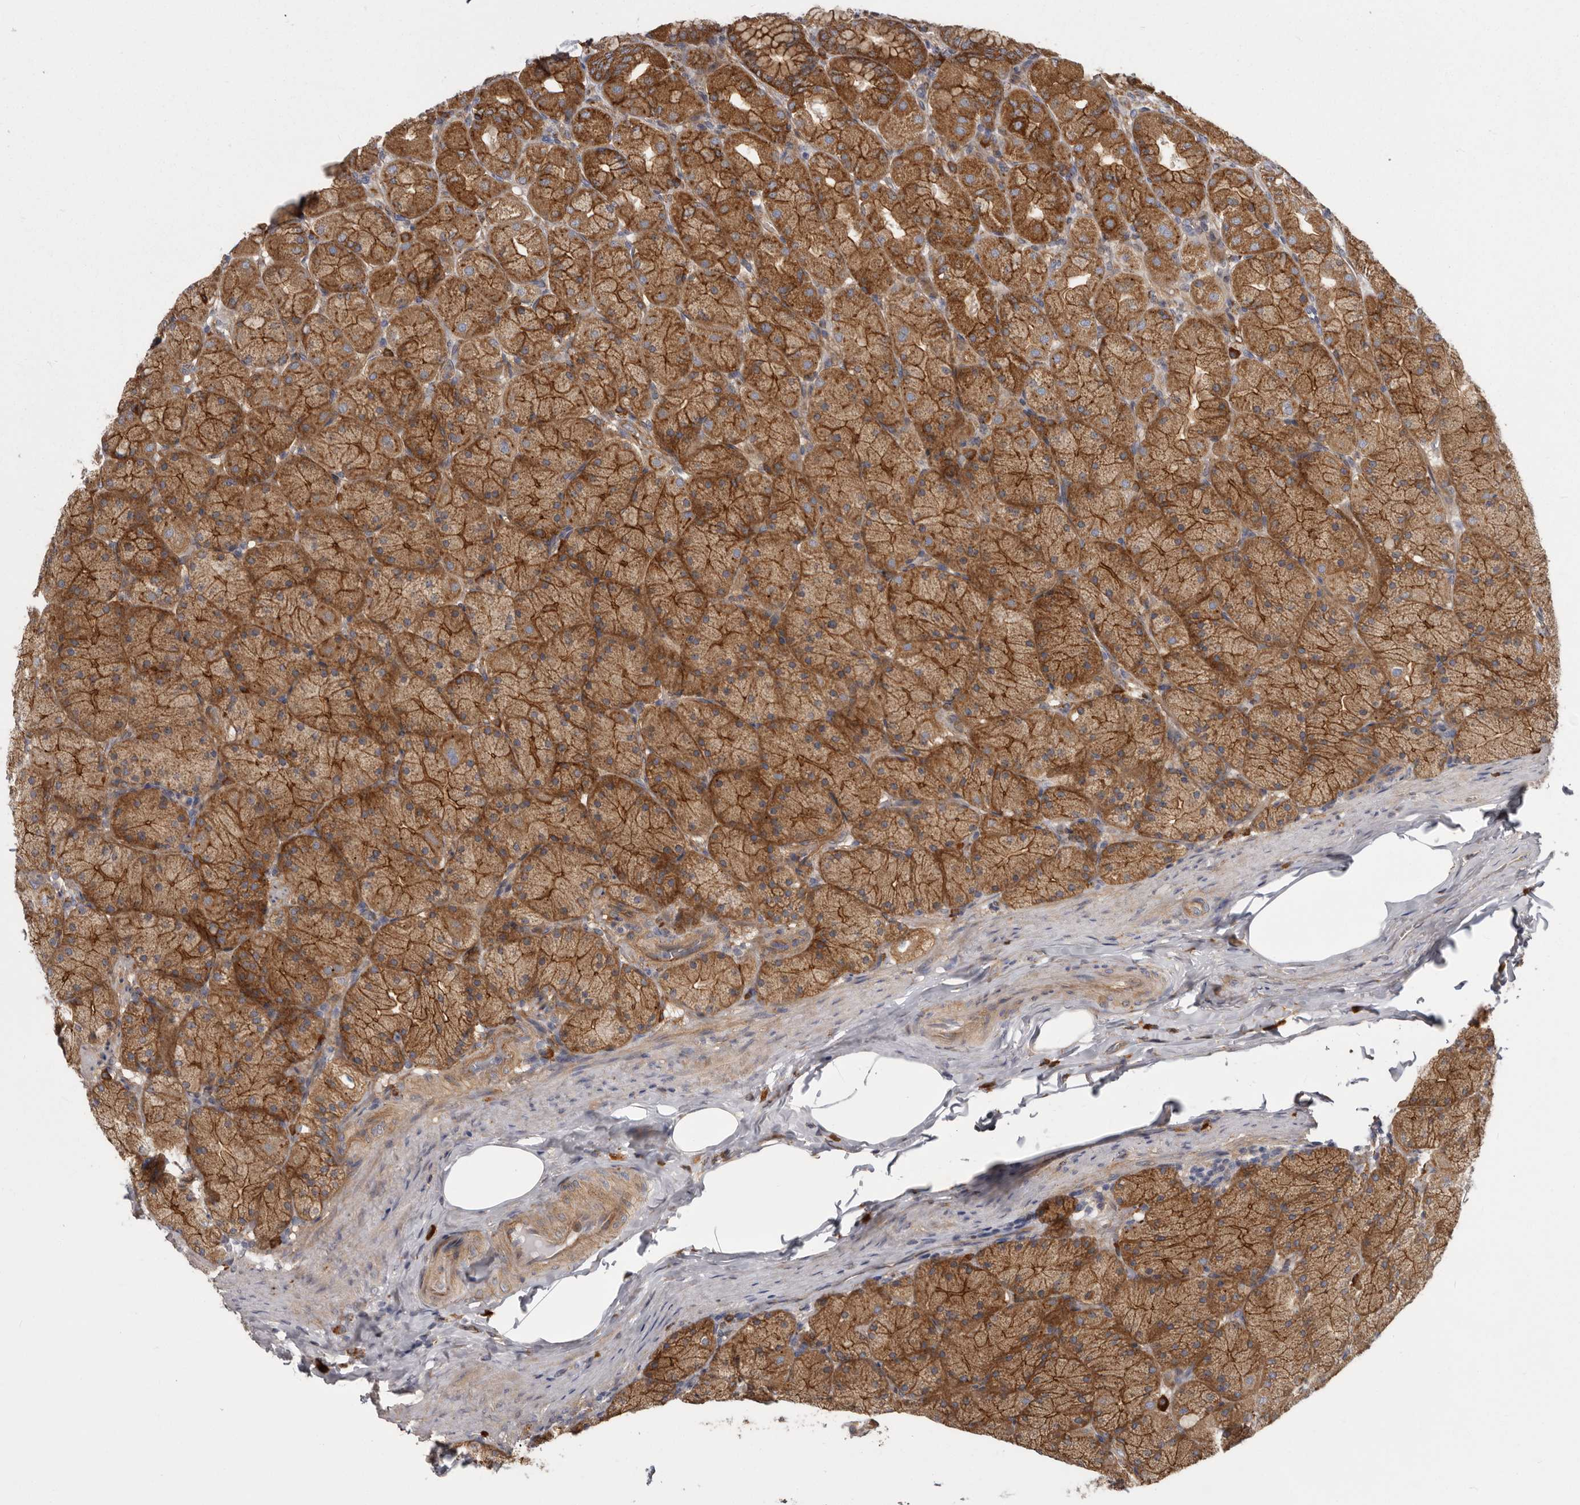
{"staining": {"intensity": "strong", "quantity": ">75%", "location": "cytoplasmic/membranous"}, "tissue": "stomach", "cell_type": "Glandular cells", "image_type": "normal", "snomed": [{"axis": "morphology", "description": "Normal tissue, NOS"}, {"axis": "topography", "description": "Stomach, upper"}], "caption": "A brown stain highlights strong cytoplasmic/membranous staining of a protein in glandular cells of unremarkable stomach.", "gene": "ENAH", "patient": {"sex": "female", "age": 56}}